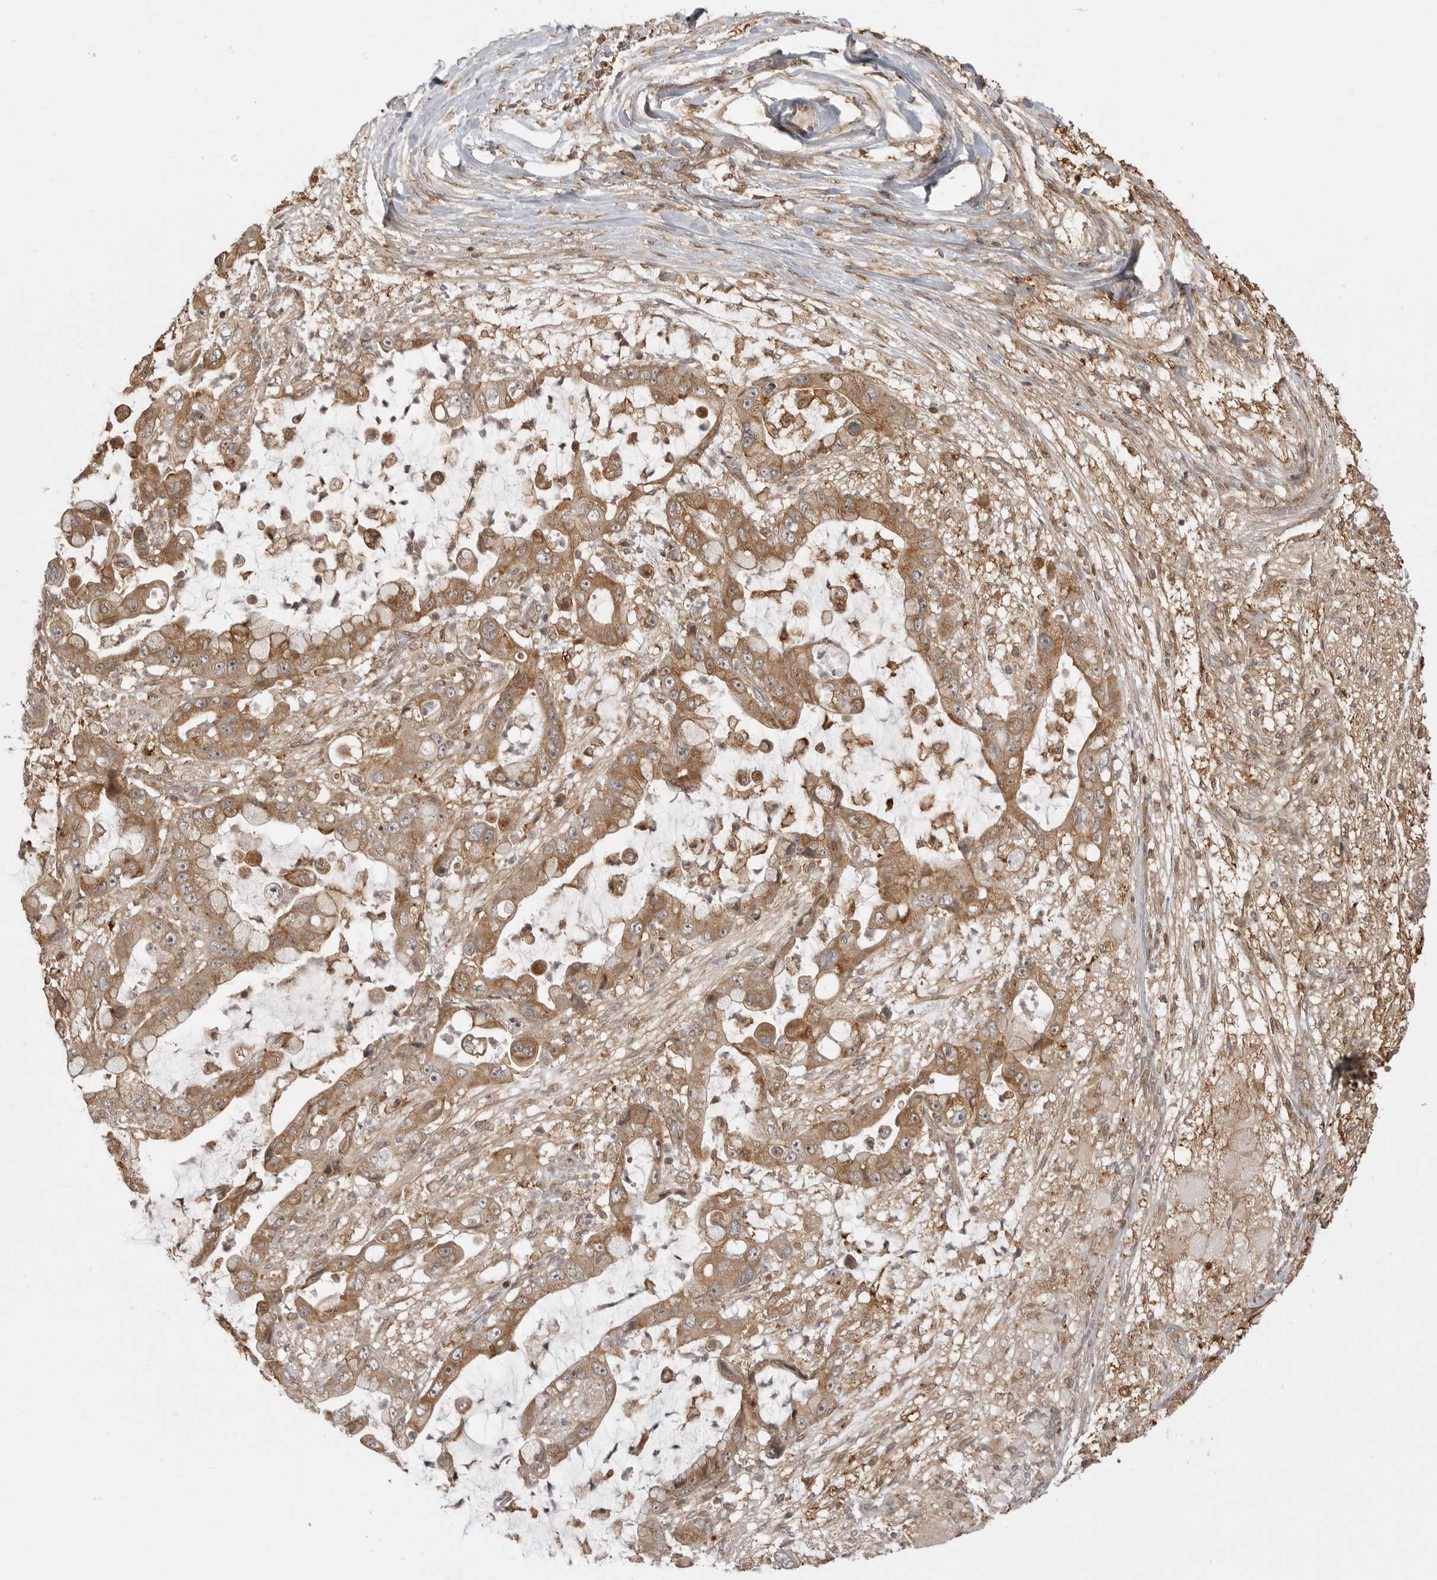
{"staining": {"intensity": "moderate", "quantity": ">75%", "location": "cytoplasmic/membranous"}, "tissue": "liver cancer", "cell_type": "Tumor cells", "image_type": "cancer", "snomed": [{"axis": "morphology", "description": "Cholangiocarcinoma"}, {"axis": "topography", "description": "Liver"}], "caption": "Liver cholangiocarcinoma stained with DAB (3,3'-diaminobenzidine) immunohistochemistry demonstrates medium levels of moderate cytoplasmic/membranous expression in about >75% of tumor cells.", "gene": "FAT3", "patient": {"sex": "female", "age": 54}}